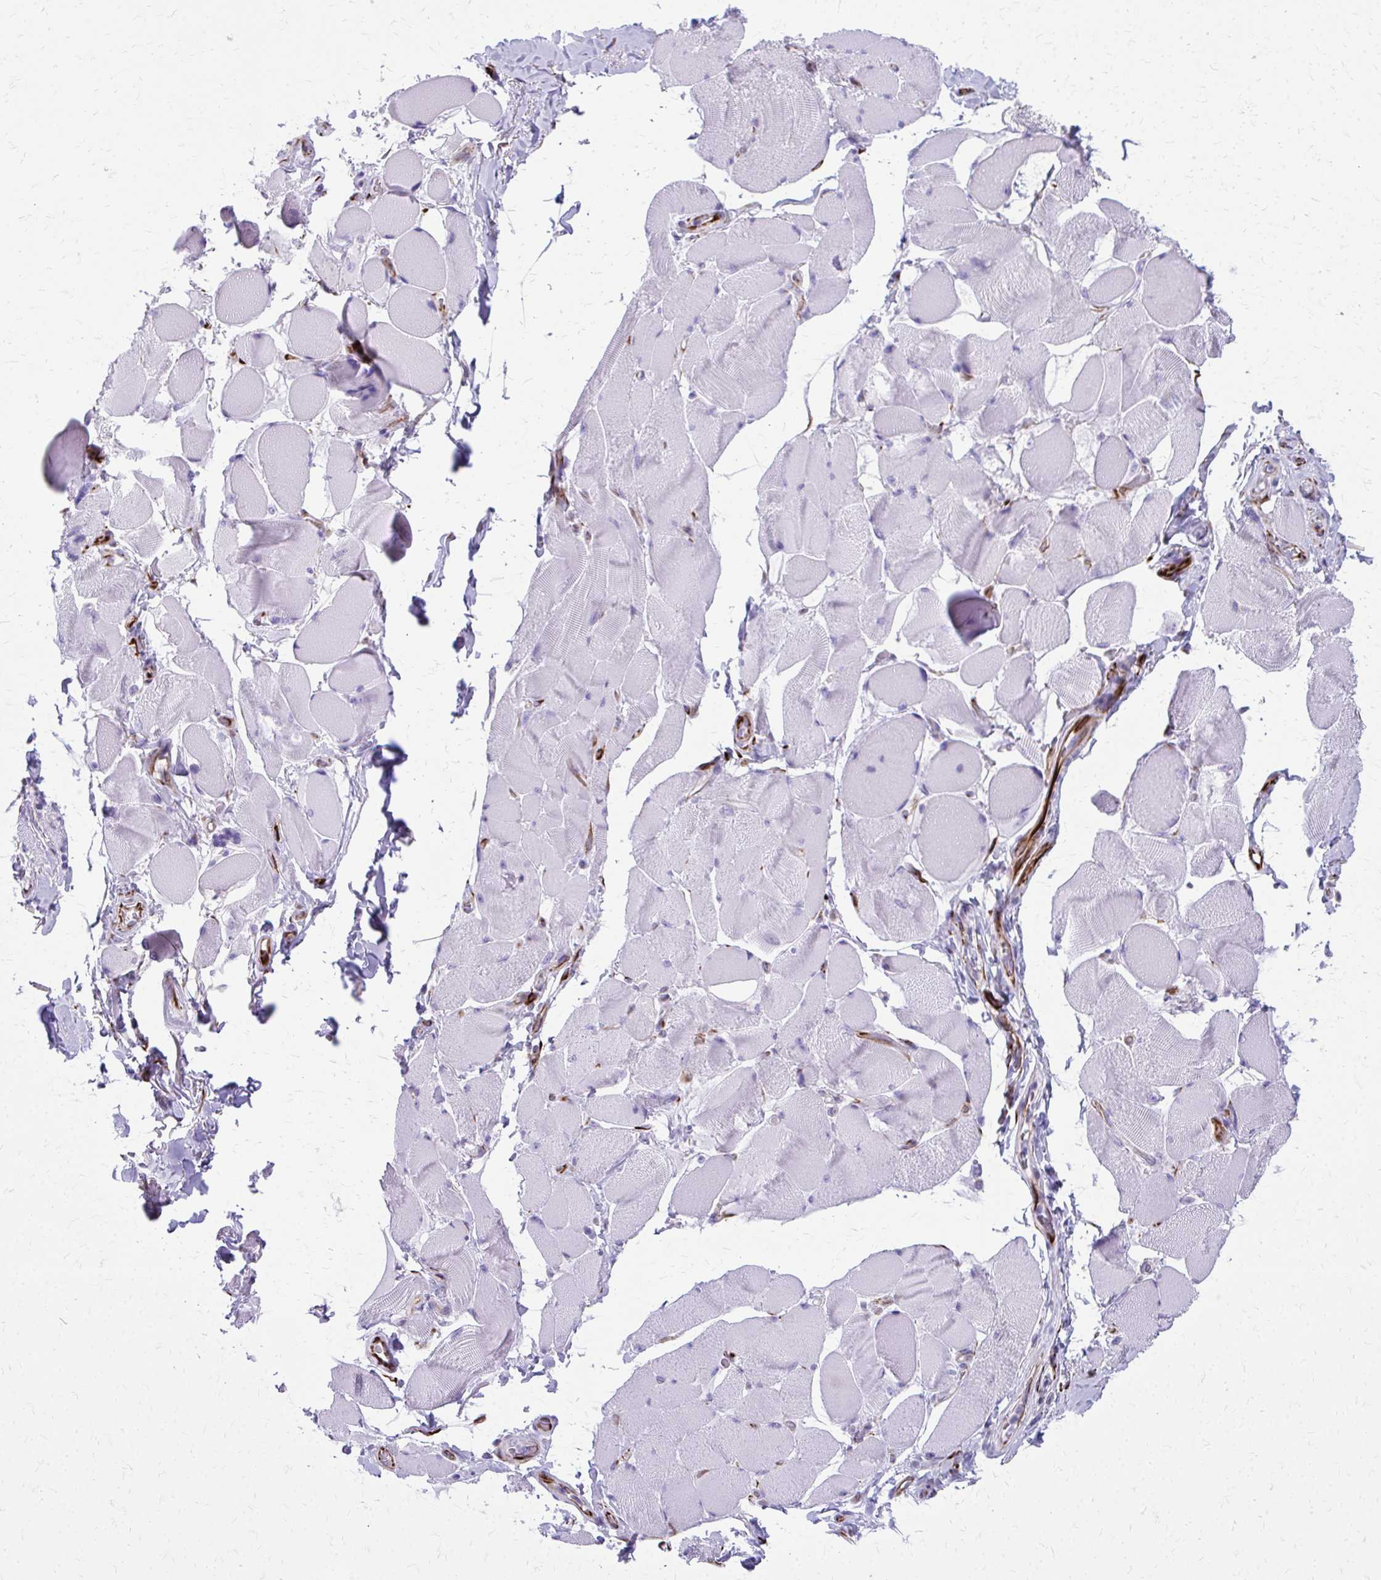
{"staining": {"intensity": "negative", "quantity": "none", "location": "none"}, "tissue": "skeletal muscle", "cell_type": "Myocytes", "image_type": "normal", "snomed": [{"axis": "morphology", "description": "Normal tissue, NOS"}, {"axis": "topography", "description": "Skeletal muscle"}, {"axis": "topography", "description": "Anal"}, {"axis": "topography", "description": "Peripheral nerve tissue"}], "caption": "High magnification brightfield microscopy of unremarkable skeletal muscle stained with DAB (brown) and counterstained with hematoxylin (blue): myocytes show no significant positivity. The staining is performed using DAB brown chromogen with nuclei counter-stained in using hematoxylin.", "gene": "TRIM6", "patient": {"sex": "male", "age": 53}}